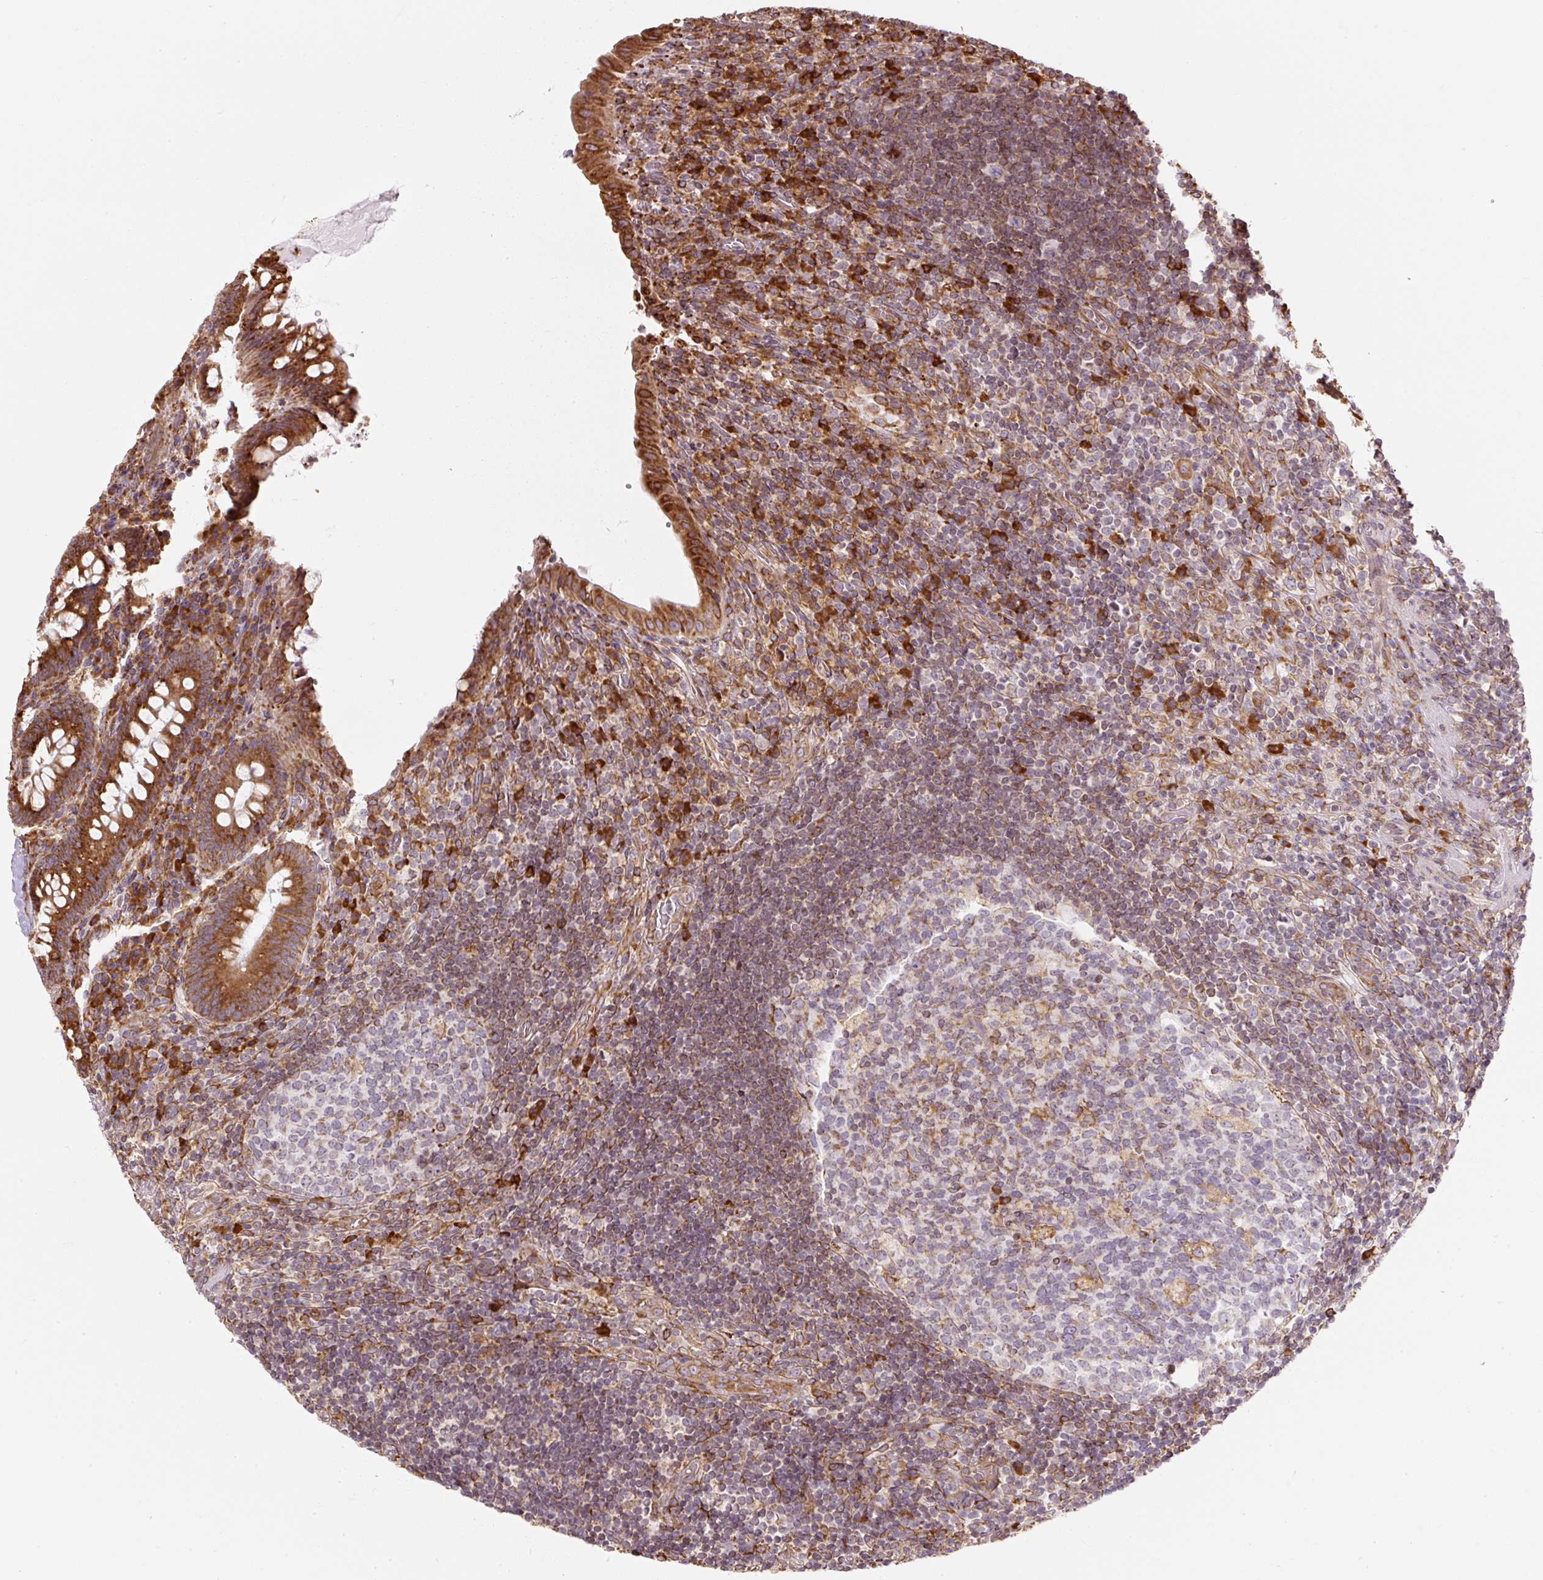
{"staining": {"intensity": "strong", "quantity": ">75%", "location": "cytoplasmic/membranous"}, "tissue": "appendix", "cell_type": "Glandular cells", "image_type": "normal", "snomed": [{"axis": "morphology", "description": "Normal tissue, NOS"}, {"axis": "topography", "description": "Appendix"}], "caption": "Appendix stained for a protein (brown) shows strong cytoplasmic/membranous positive staining in approximately >75% of glandular cells.", "gene": "PRKCSH", "patient": {"sex": "female", "age": 43}}